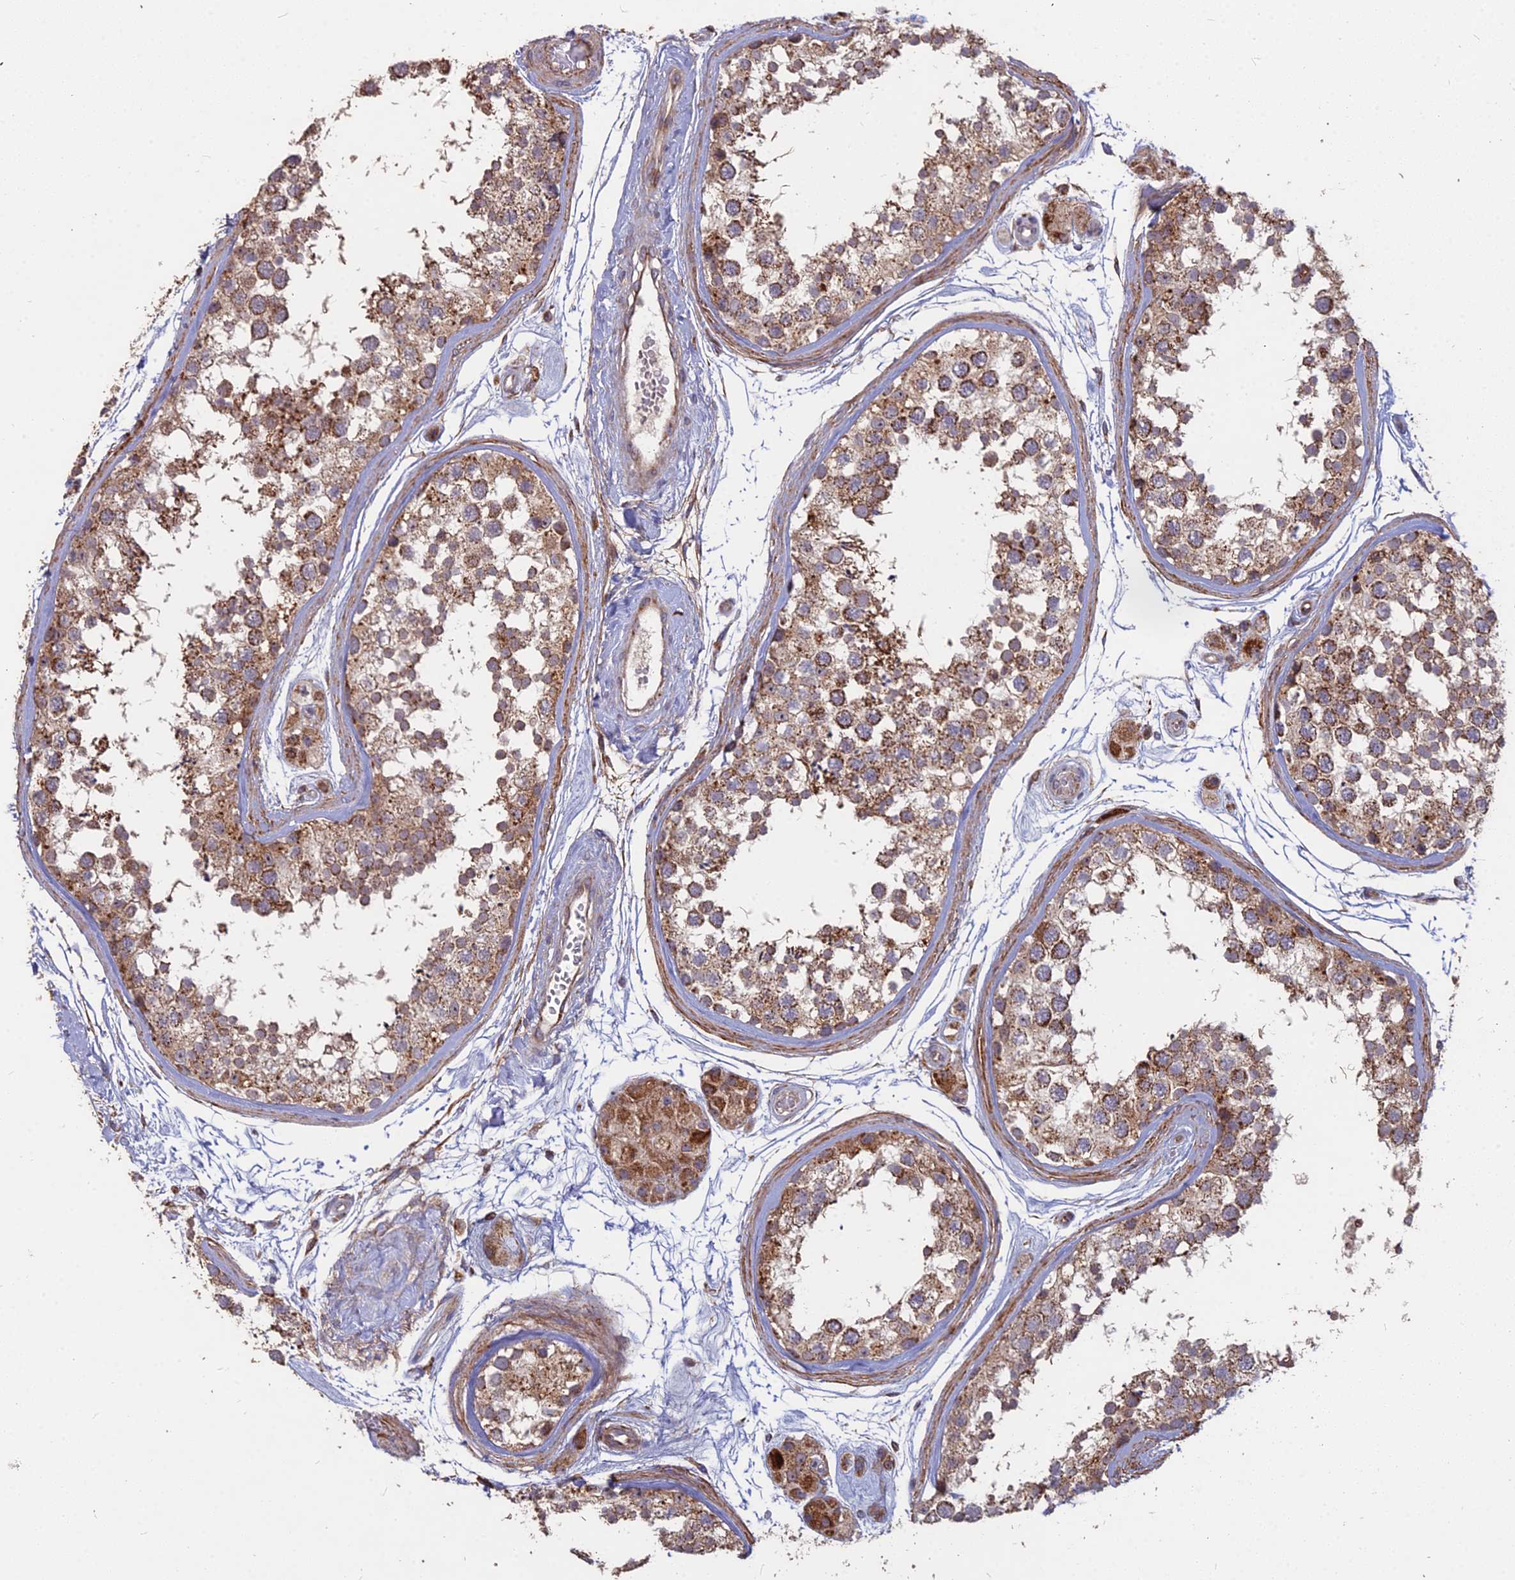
{"staining": {"intensity": "moderate", "quantity": ">75%", "location": "cytoplasmic/membranous"}, "tissue": "testis", "cell_type": "Cells in seminiferous ducts", "image_type": "normal", "snomed": [{"axis": "morphology", "description": "Normal tissue, NOS"}, {"axis": "topography", "description": "Testis"}], "caption": "IHC of benign human testis demonstrates medium levels of moderate cytoplasmic/membranous expression in approximately >75% of cells in seminiferous ducts. The staining was performed using DAB (3,3'-diaminobenzidine), with brown indicating positive protein expression. Nuclei are stained blue with hematoxylin.", "gene": "COX11", "patient": {"sex": "male", "age": 56}}